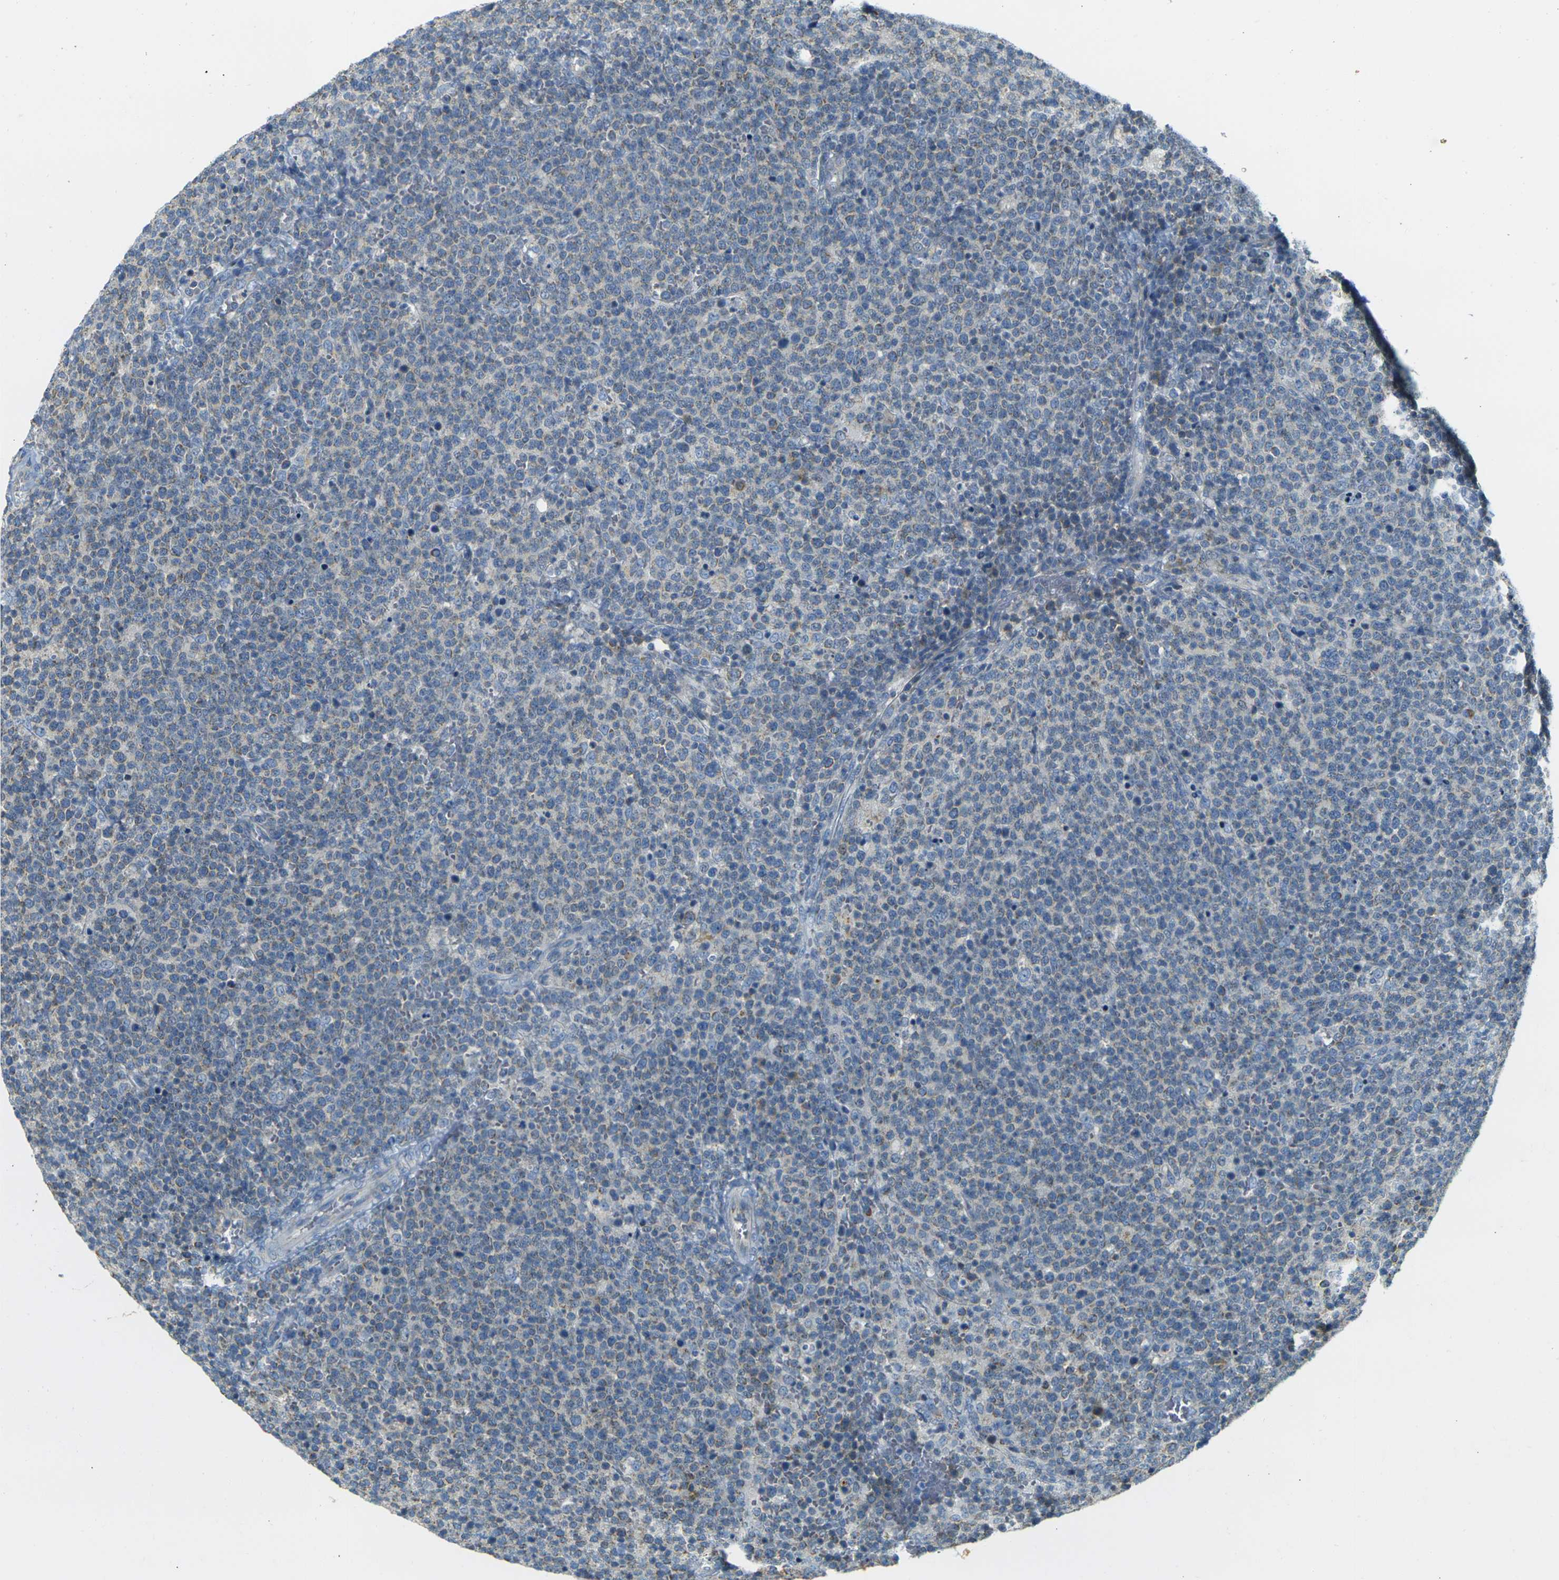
{"staining": {"intensity": "weak", "quantity": "<25%", "location": "cytoplasmic/membranous"}, "tissue": "lymphoma", "cell_type": "Tumor cells", "image_type": "cancer", "snomed": [{"axis": "morphology", "description": "Malignant lymphoma, non-Hodgkin's type, High grade"}, {"axis": "topography", "description": "Lymph node"}], "caption": "Human malignant lymphoma, non-Hodgkin's type (high-grade) stained for a protein using immunohistochemistry reveals no staining in tumor cells.", "gene": "PARD6B", "patient": {"sex": "male", "age": 61}}